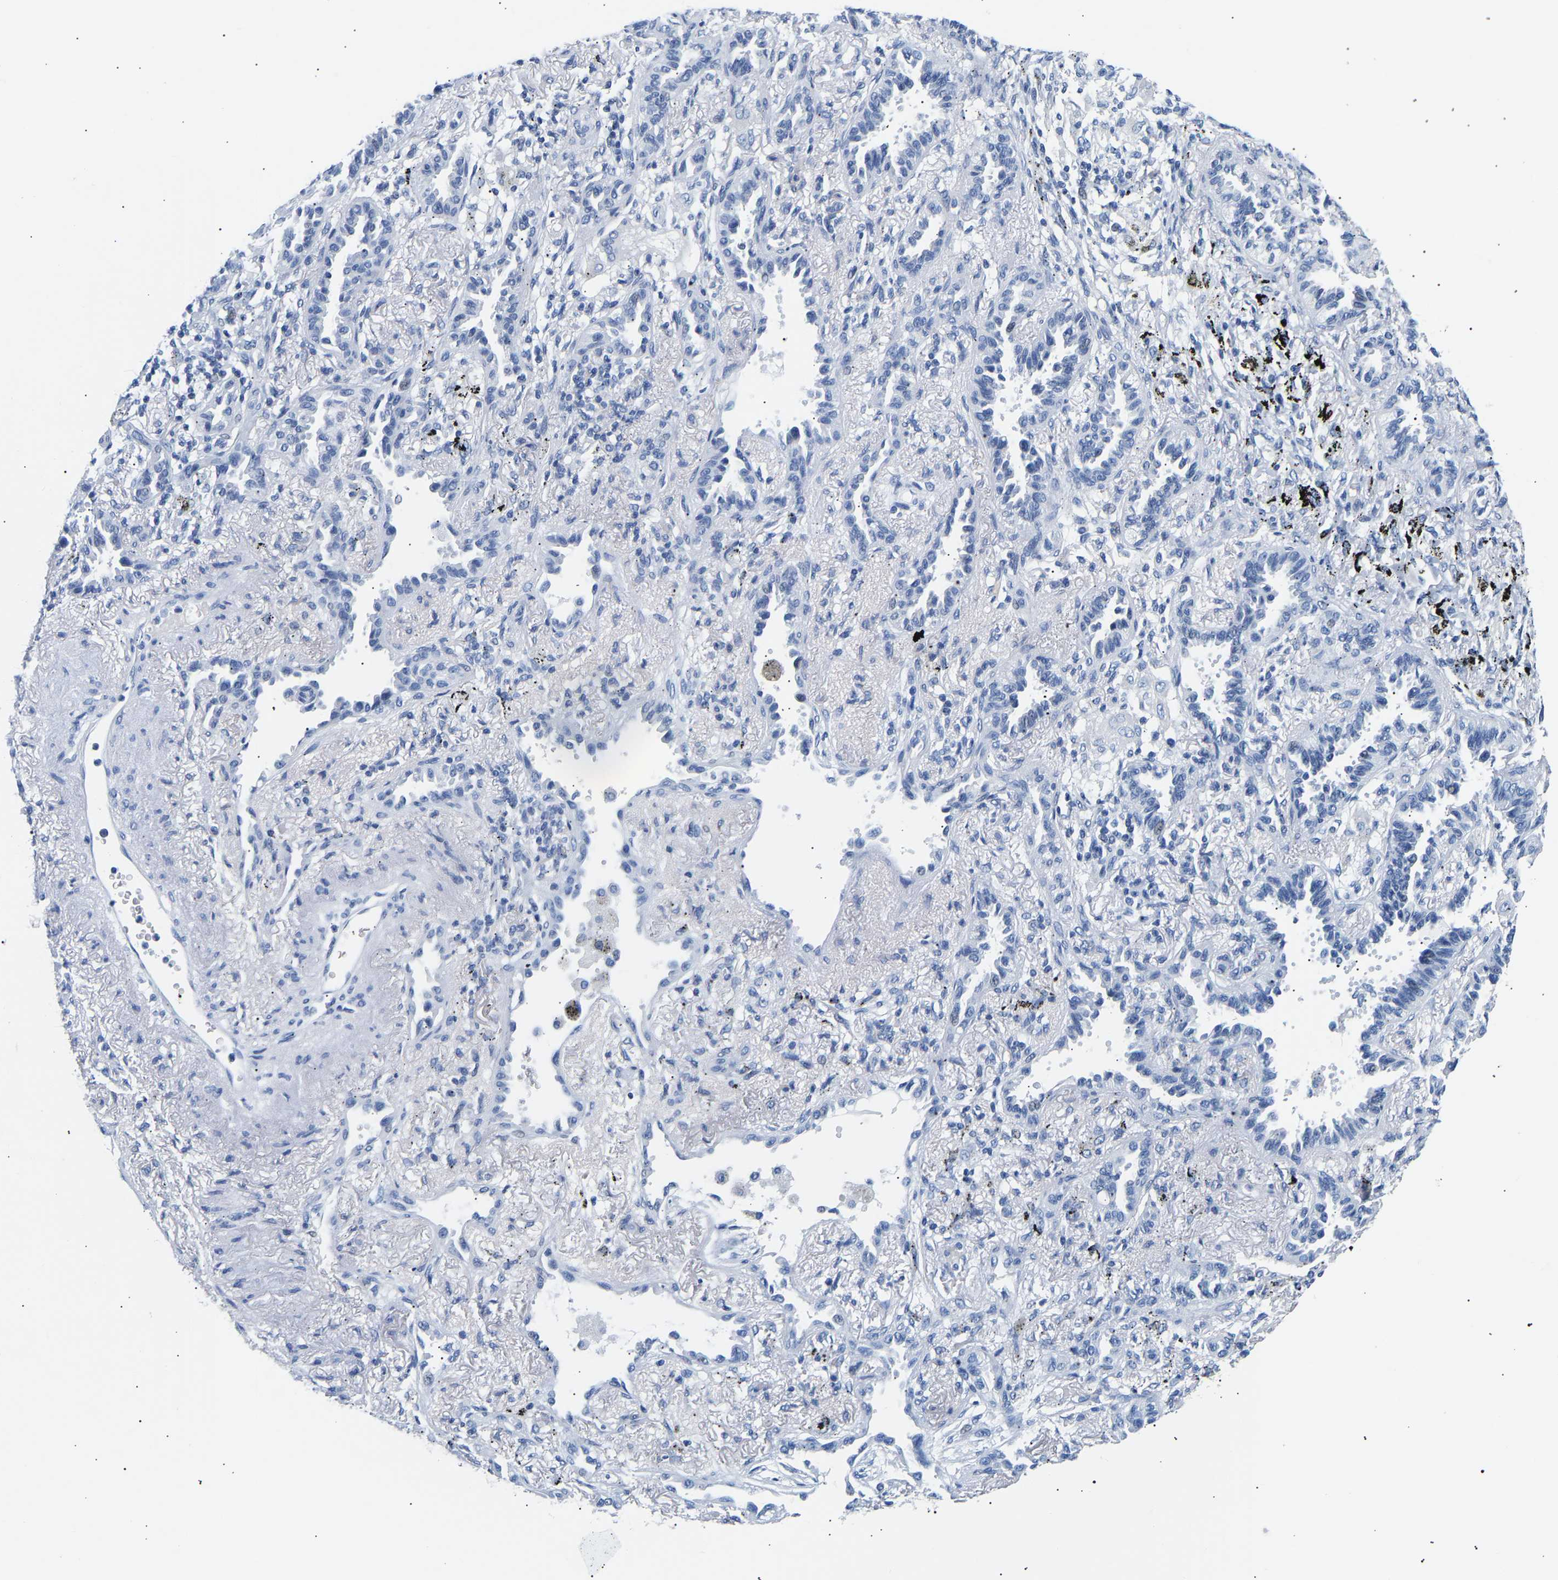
{"staining": {"intensity": "negative", "quantity": "none", "location": "none"}, "tissue": "lung cancer", "cell_type": "Tumor cells", "image_type": "cancer", "snomed": [{"axis": "morphology", "description": "Adenocarcinoma, NOS"}, {"axis": "topography", "description": "Lung"}], "caption": "This is a image of immunohistochemistry (IHC) staining of lung cancer, which shows no staining in tumor cells.", "gene": "SPINK2", "patient": {"sex": "male", "age": 59}}